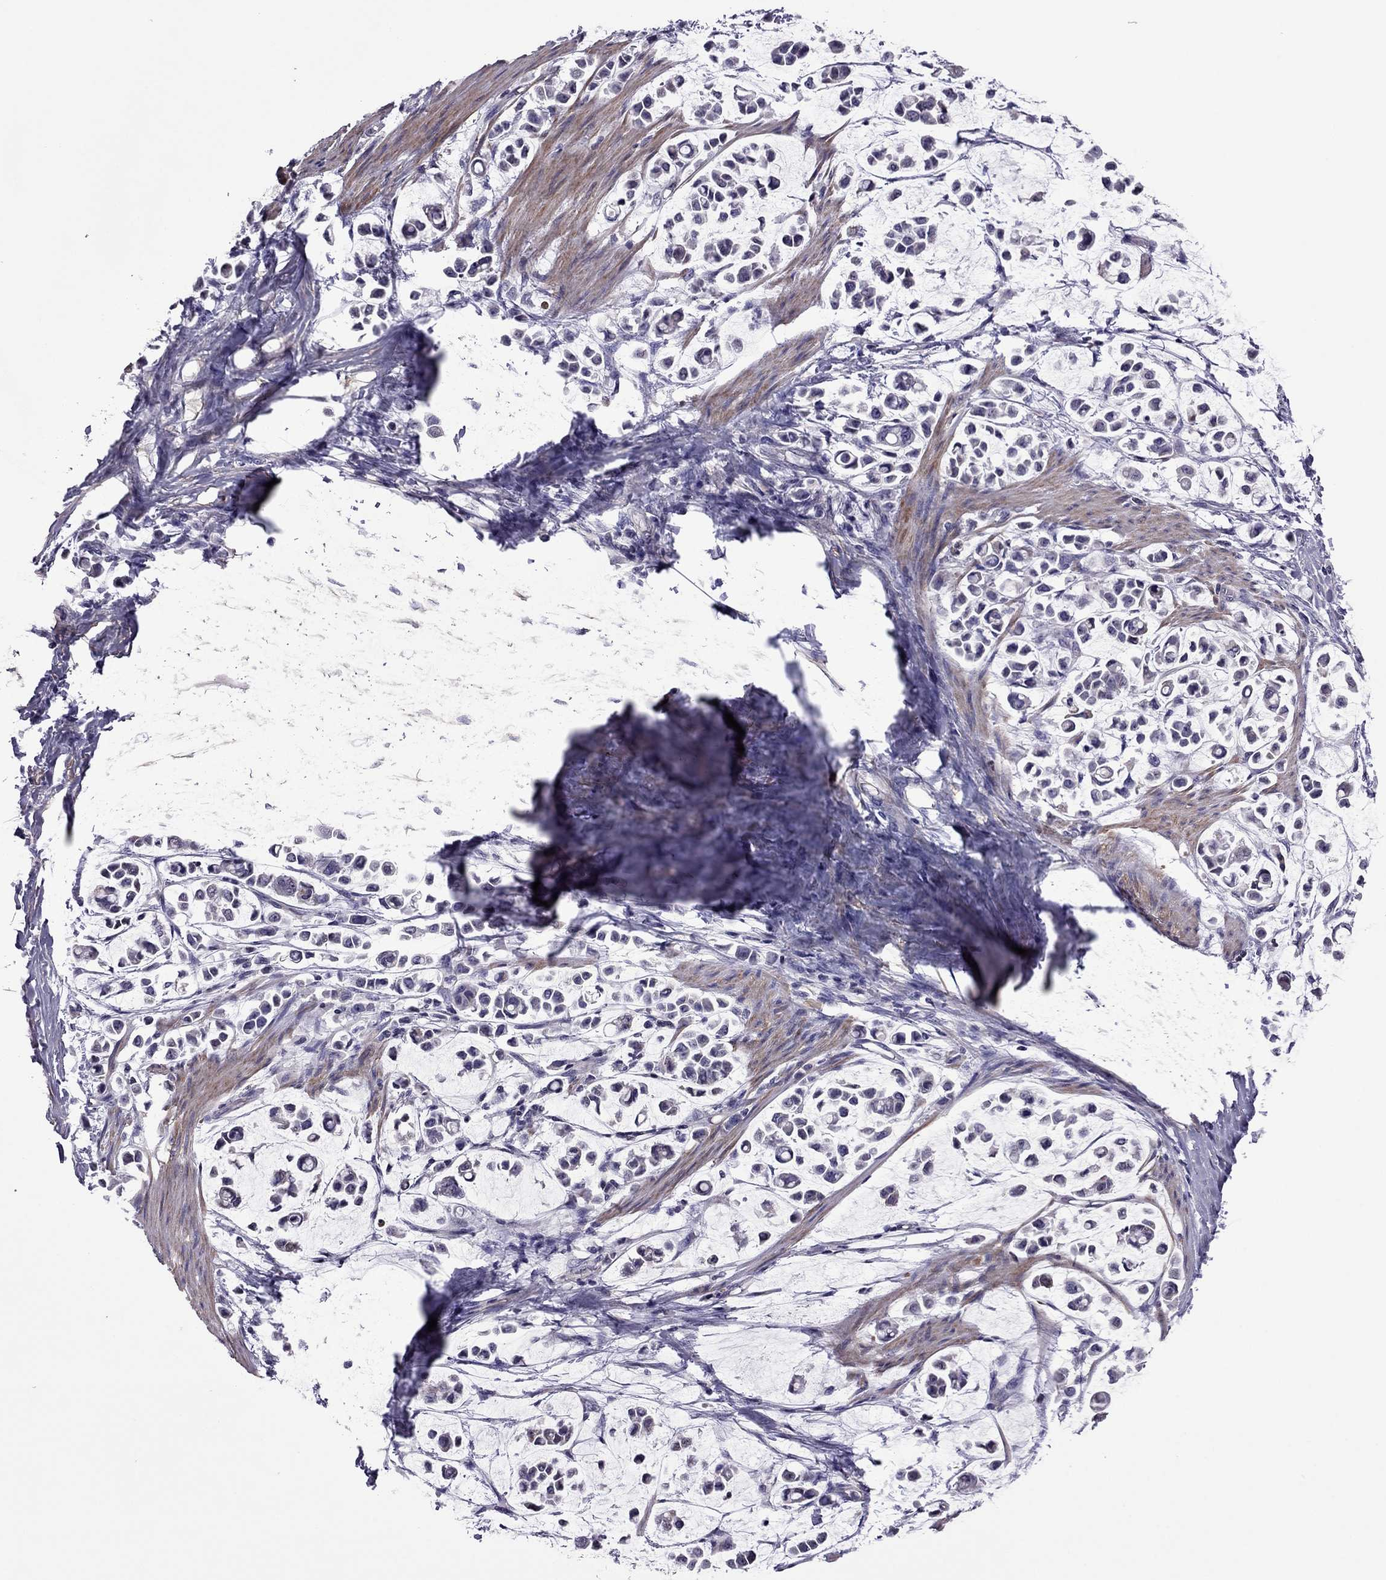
{"staining": {"intensity": "negative", "quantity": "none", "location": "none"}, "tissue": "stomach cancer", "cell_type": "Tumor cells", "image_type": "cancer", "snomed": [{"axis": "morphology", "description": "Adenocarcinoma, NOS"}, {"axis": "topography", "description": "Stomach"}], "caption": "A micrograph of stomach cancer (adenocarcinoma) stained for a protein displays no brown staining in tumor cells. (Immunohistochemistry, brightfield microscopy, high magnification).", "gene": "SLC16A8", "patient": {"sex": "male", "age": 82}}